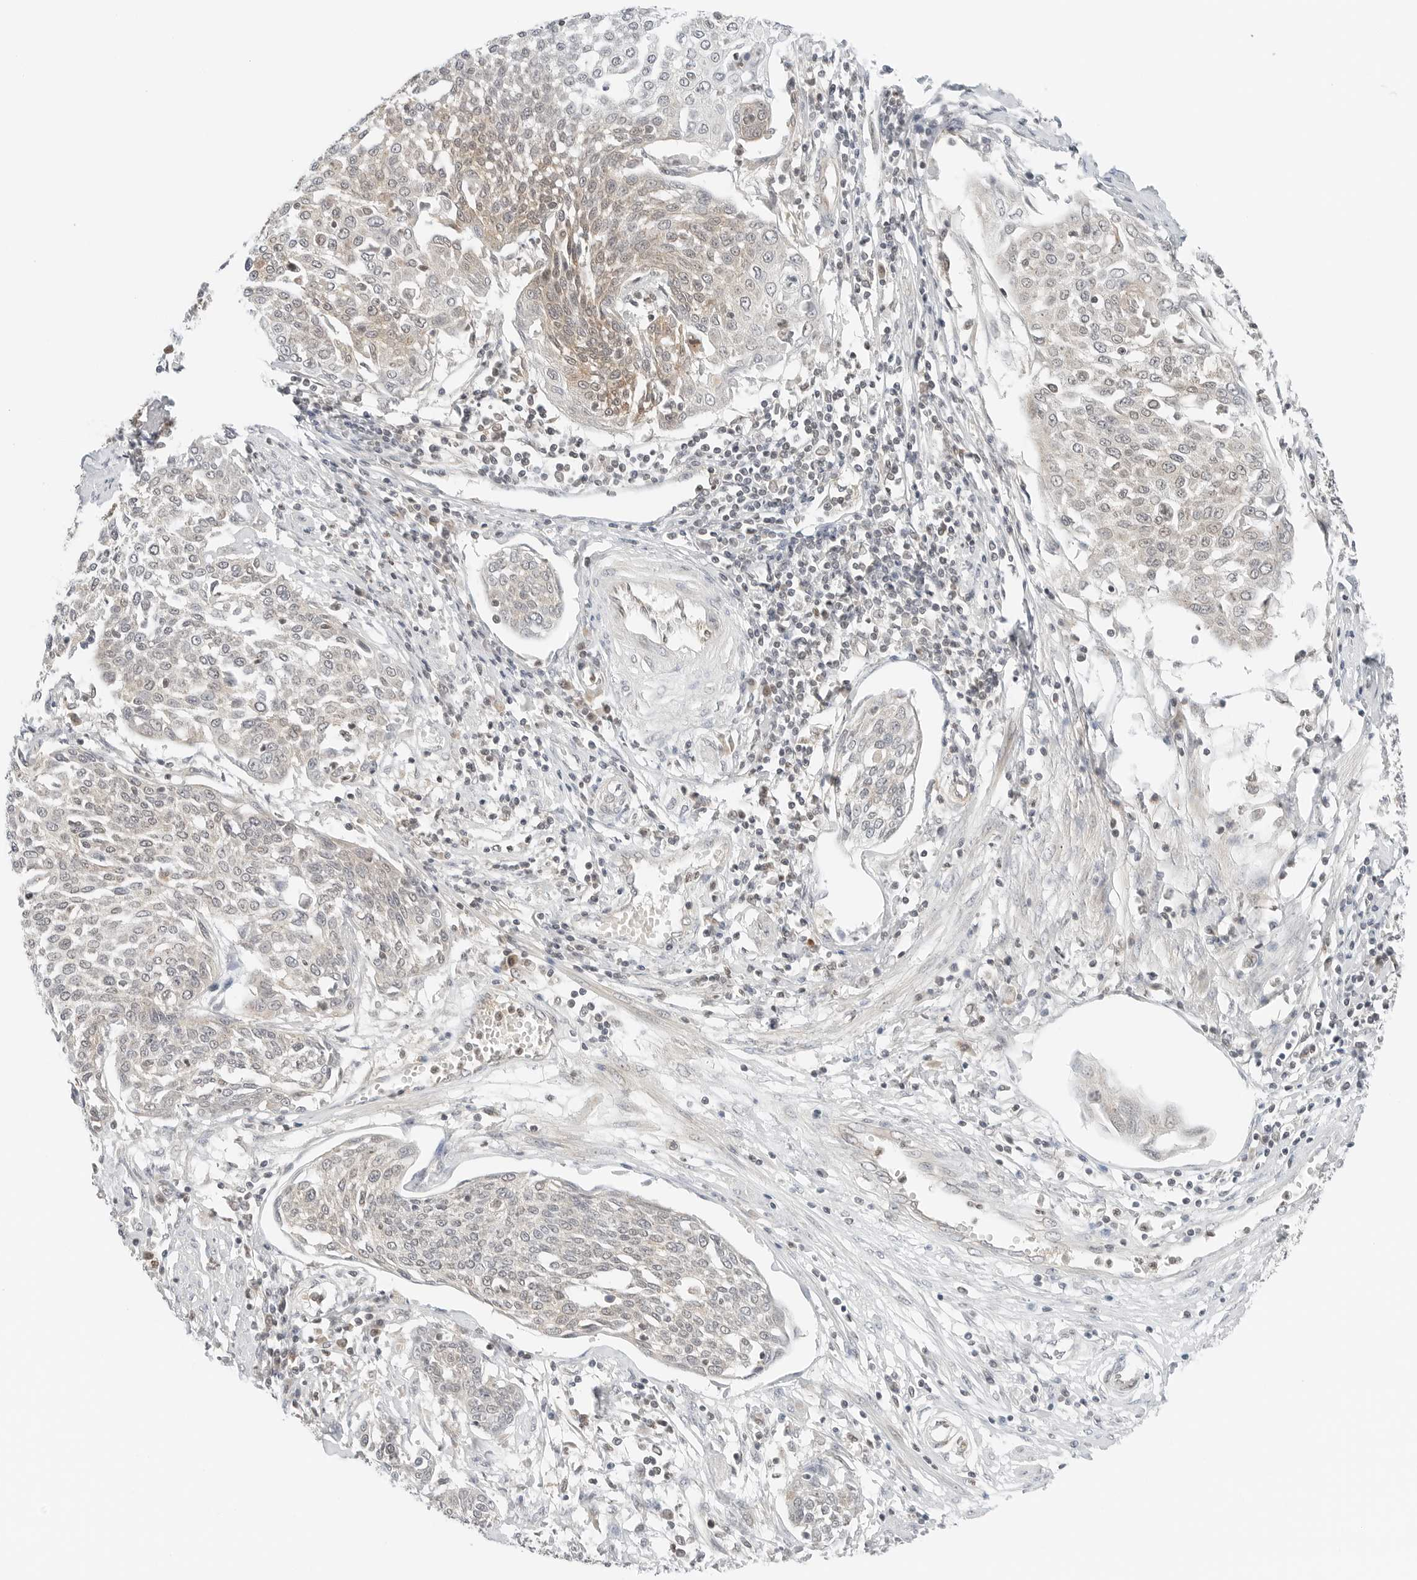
{"staining": {"intensity": "weak", "quantity": "<25%", "location": "cytoplasmic/membranous"}, "tissue": "cervical cancer", "cell_type": "Tumor cells", "image_type": "cancer", "snomed": [{"axis": "morphology", "description": "Squamous cell carcinoma, NOS"}, {"axis": "topography", "description": "Cervix"}], "caption": "Histopathology image shows no significant protein staining in tumor cells of cervical cancer (squamous cell carcinoma).", "gene": "IQCC", "patient": {"sex": "female", "age": 34}}